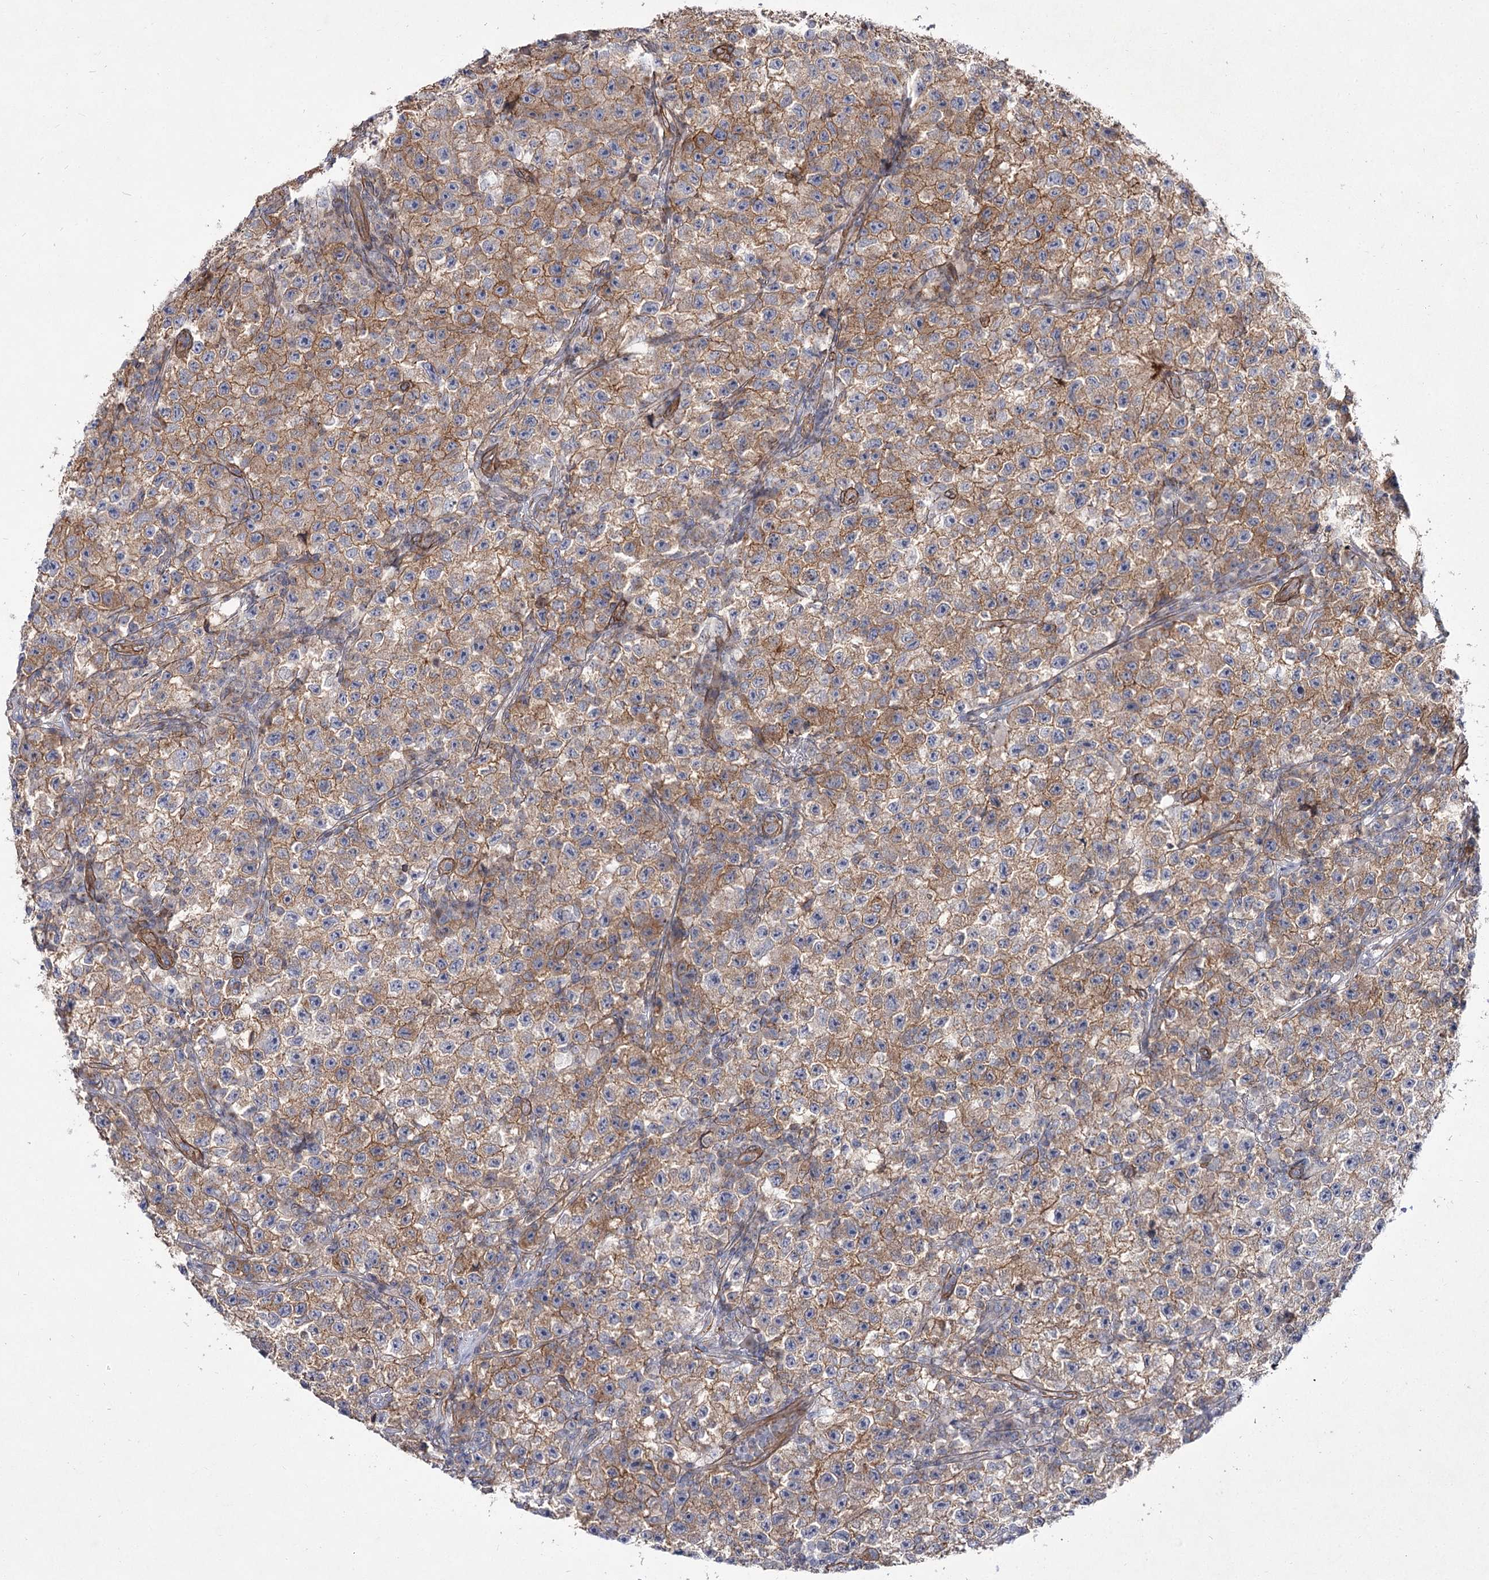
{"staining": {"intensity": "moderate", "quantity": "25%-75%", "location": "cytoplasmic/membranous"}, "tissue": "testis cancer", "cell_type": "Tumor cells", "image_type": "cancer", "snomed": [{"axis": "morphology", "description": "Seminoma, NOS"}, {"axis": "topography", "description": "Testis"}], "caption": "A high-resolution photomicrograph shows immunohistochemistry (IHC) staining of testis cancer, which reveals moderate cytoplasmic/membranous positivity in about 25%-75% of tumor cells. (DAB (3,3'-diaminobenzidine) IHC, brown staining for protein, blue staining for nuclei).", "gene": "SH3BP5L", "patient": {"sex": "male", "age": 22}}